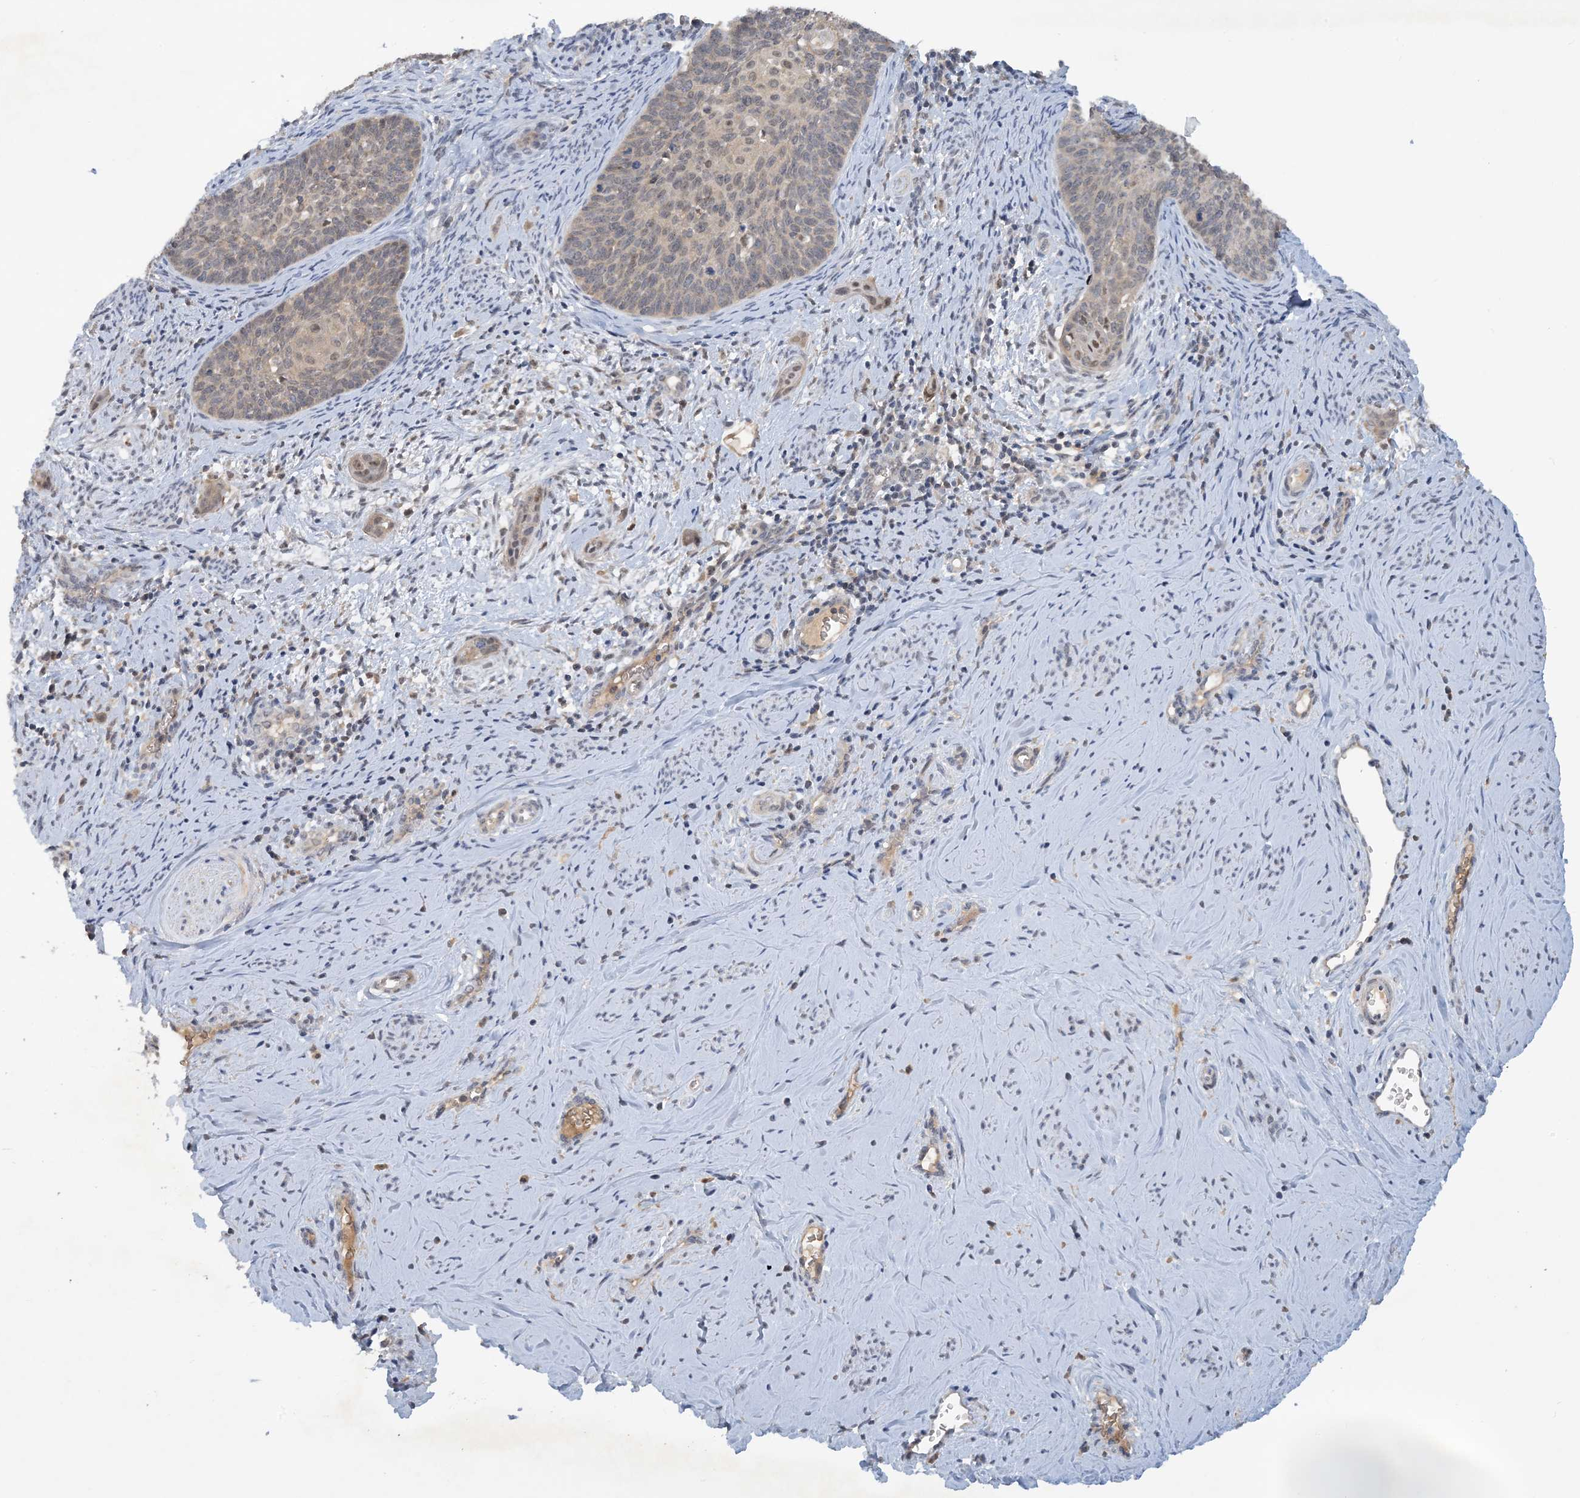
{"staining": {"intensity": "weak", "quantity": "25%-75%", "location": "nuclear"}, "tissue": "cervical cancer", "cell_type": "Tumor cells", "image_type": "cancer", "snomed": [{"axis": "morphology", "description": "Squamous cell carcinoma, NOS"}, {"axis": "topography", "description": "Cervix"}], "caption": "Protein expression analysis of squamous cell carcinoma (cervical) shows weak nuclear staining in about 25%-75% of tumor cells. (Stains: DAB (3,3'-diaminobenzidine) in brown, nuclei in blue, Microscopy: brightfield microscopy at high magnification).", "gene": "UBE2E1", "patient": {"sex": "female", "age": 33}}